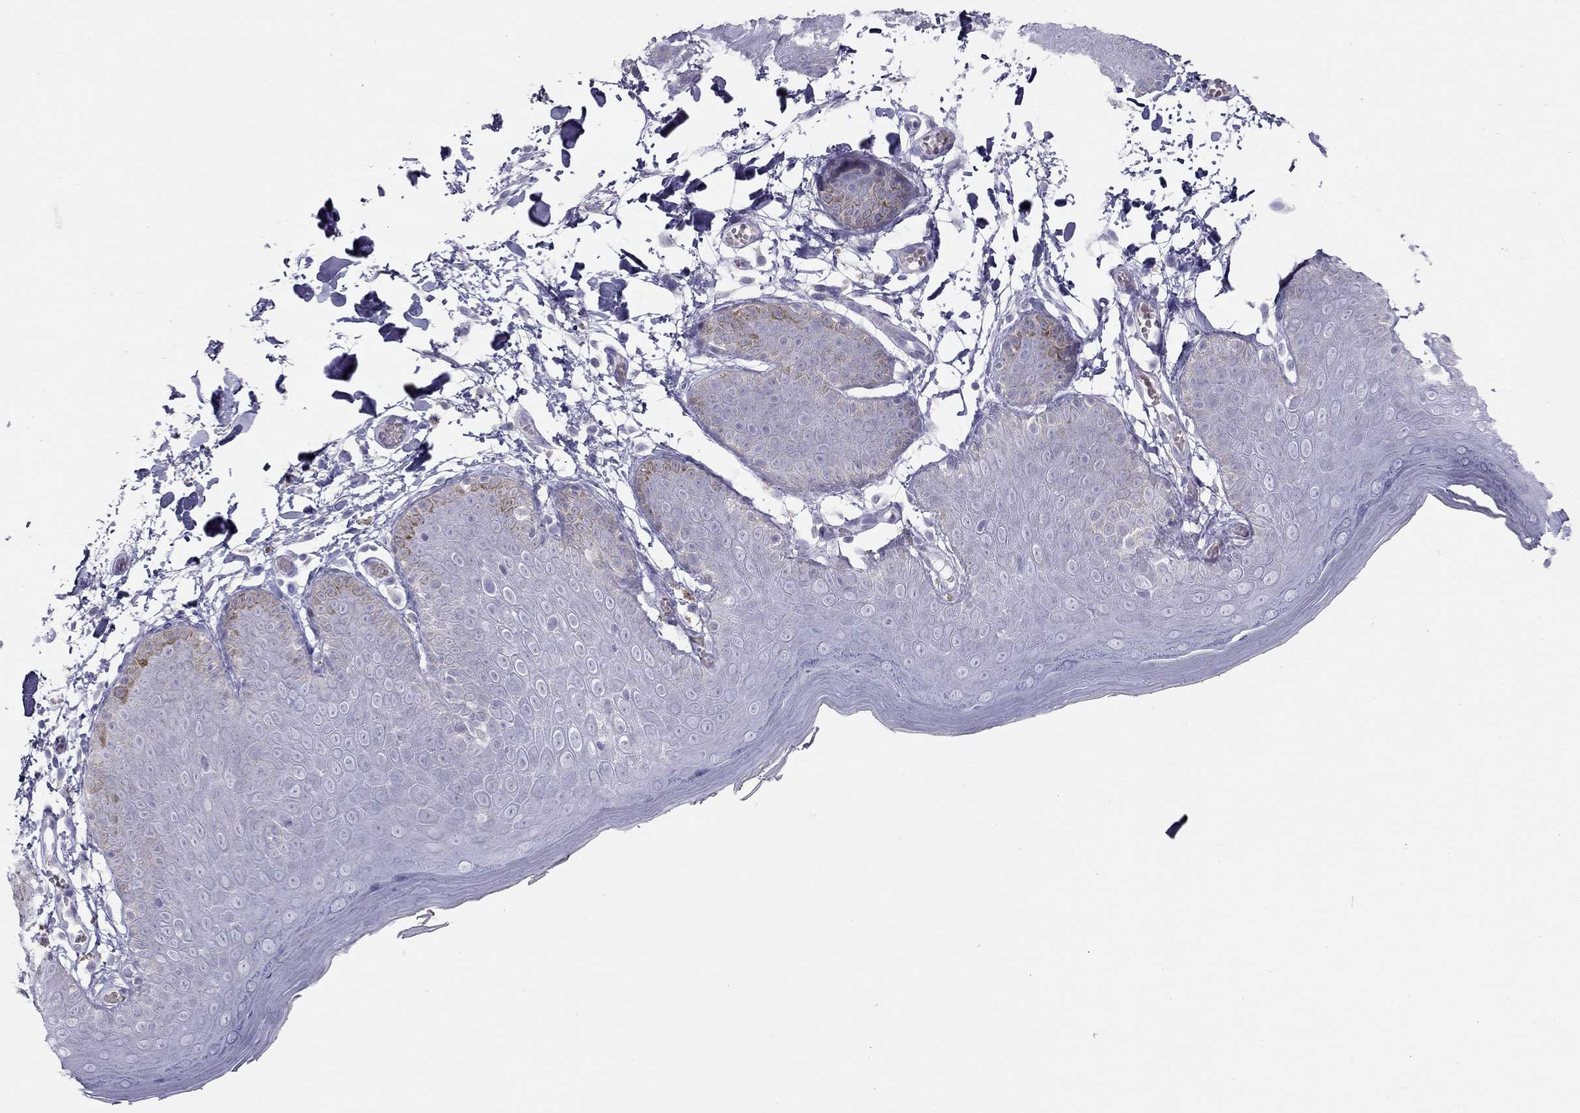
{"staining": {"intensity": "negative", "quantity": "none", "location": "none"}, "tissue": "skin", "cell_type": "Epidermal cells", "image_type": "normal", "snomed": [{"axis": "morphology", "description": "Normal tissue, NOS"}, {"axis": "topography", "description": "Anal"}], "caption": "This photomicrograph is of normal skin stained with IHC to label a protein in brown with the nuclei are counter-stained blue. There is no expression in epidermal cells.", "gene": "SPATA12", "patient": {"sex": "male", "age": 53}}